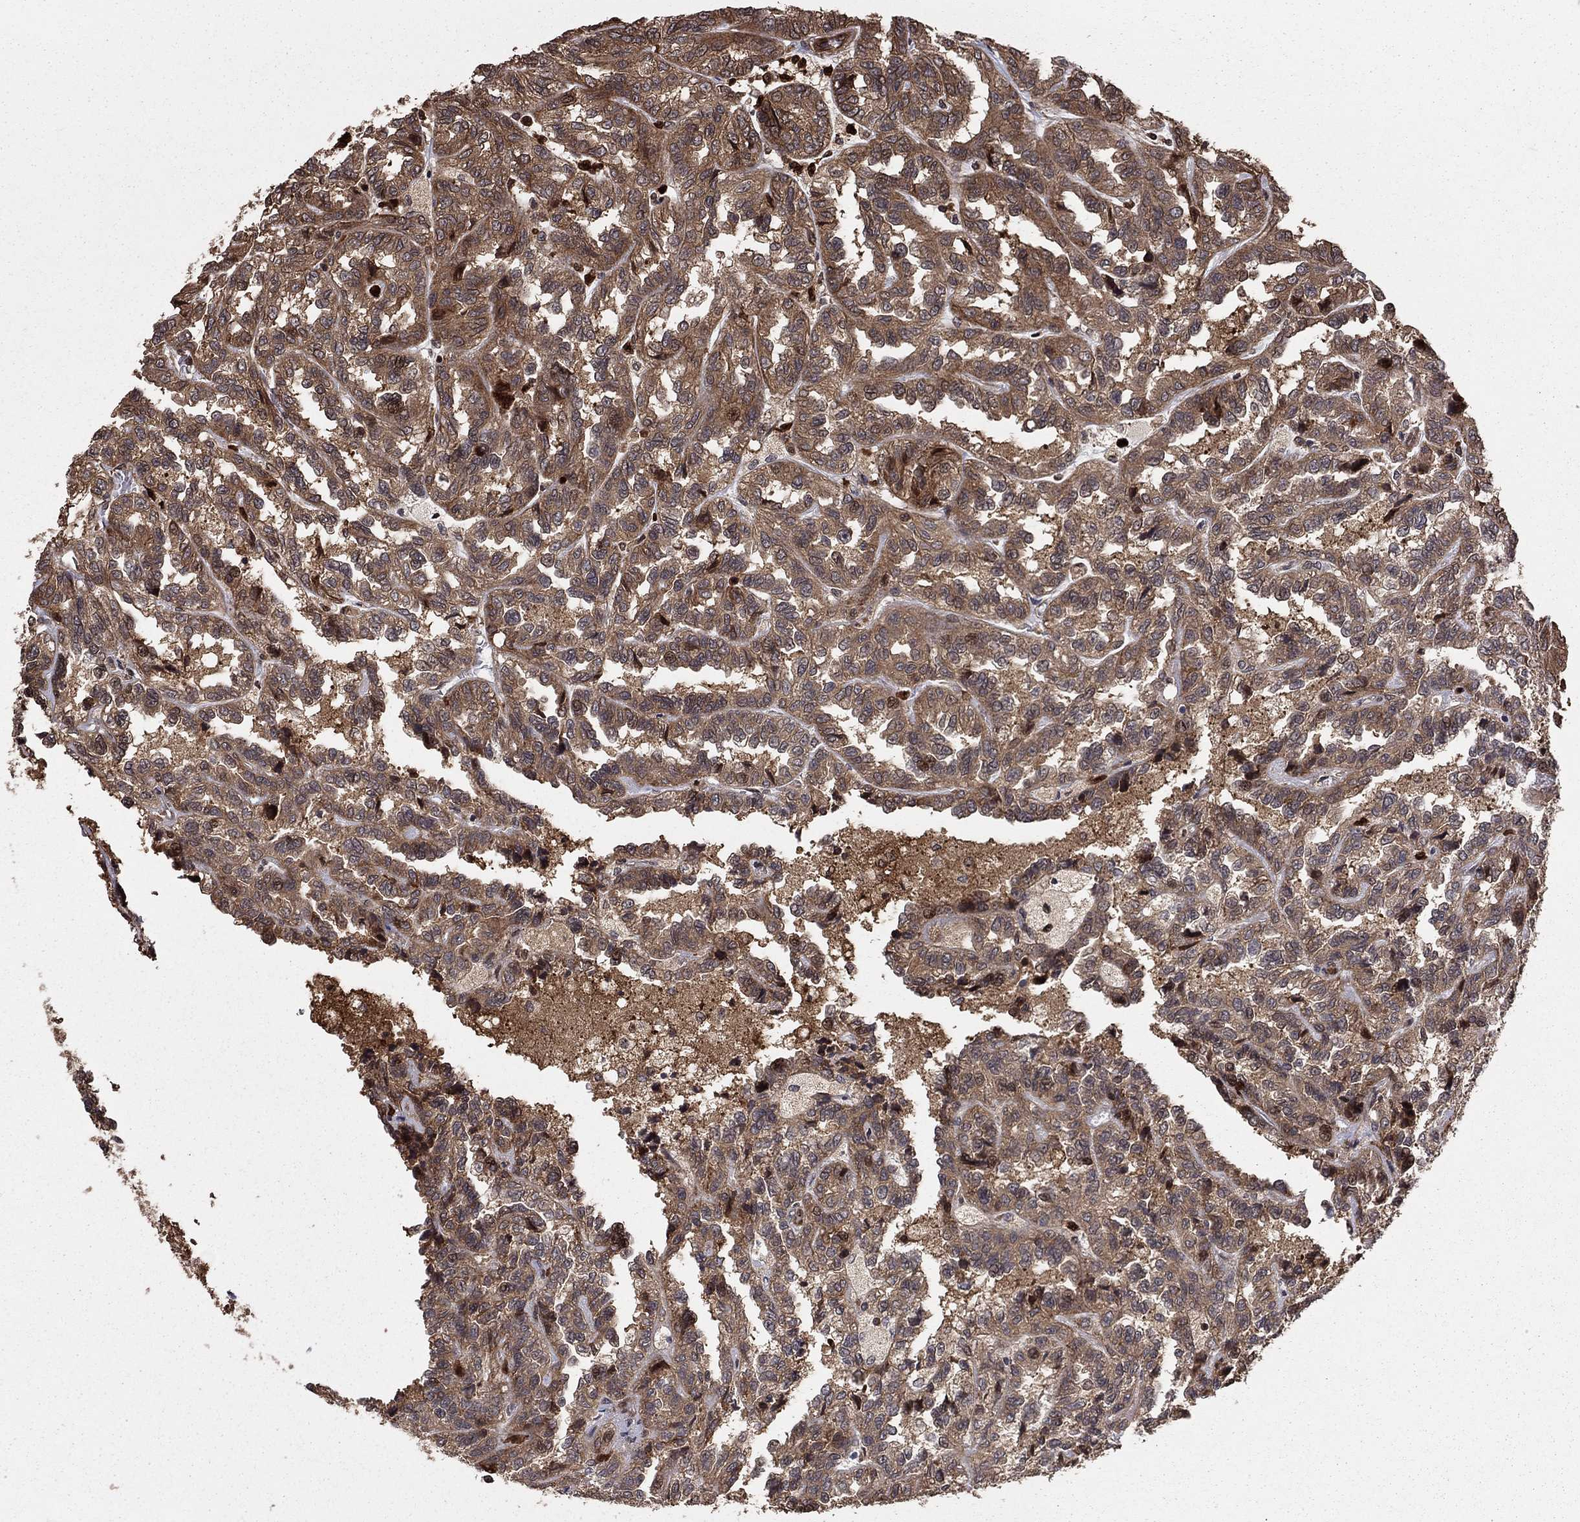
{"staining": {"intensity": "moderate", "quantity": "<25%", "location": "cytoplasmic/membranous"}, "tissue": "renal cancer", "cell_type": "Tumor cells", "image_type": "cancer", "snomed": [{"axis": "morphology", "description": "Adenocarcinoma, NOS"}, {"axis": "topography", "description": "Kidney"}], "caption": "Moderate cytoplasmic/membranous staining for a protein is identified in approximately <25% of tumor cells of renal adenocarcinoma using IHC.", "gene": "GYG1", "patient": {"sex": "male", "age": 79}}